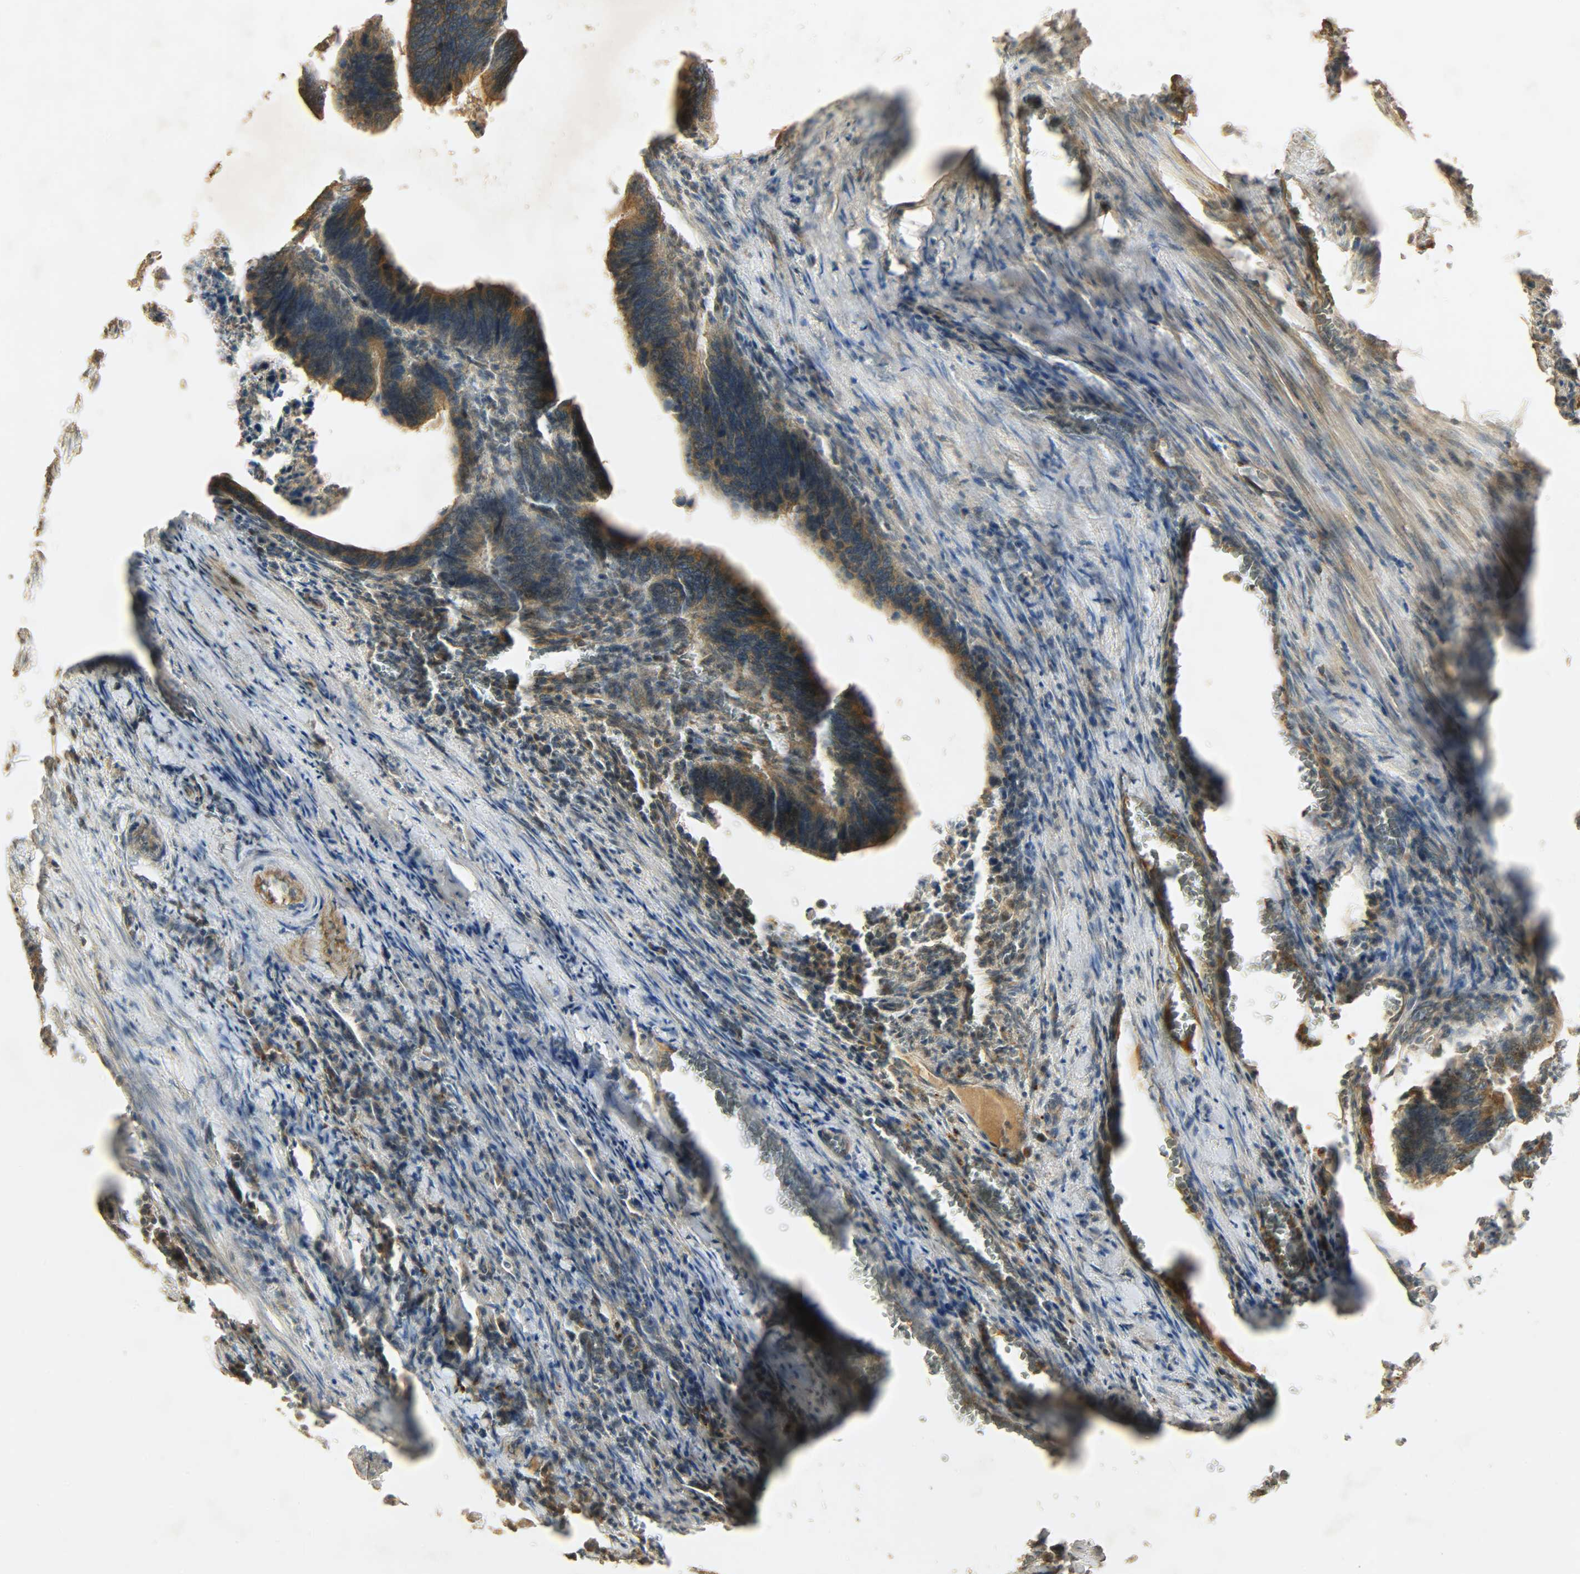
{"staining": {"intensity": "moderate", "quantity": ">75%", "location": "cytoplasmic/membranous"}, "tissue": "colorectal cancer", "cell_type": "Tumor cells", "image_type": "cancer", "snomed": [{"axis": "morphology", "description": "Adenocarcinoma, NOS"}, {"axis": "topography", "description": "Colon"}], "caption": "Human colorectal cancer stained with a brown dye displays moderate cytoplasmic/membranous positive expression in approximately >75% of tumor cells.", "gene": "ATP2B1", "patient": {"sex": "male", "age": 72}}